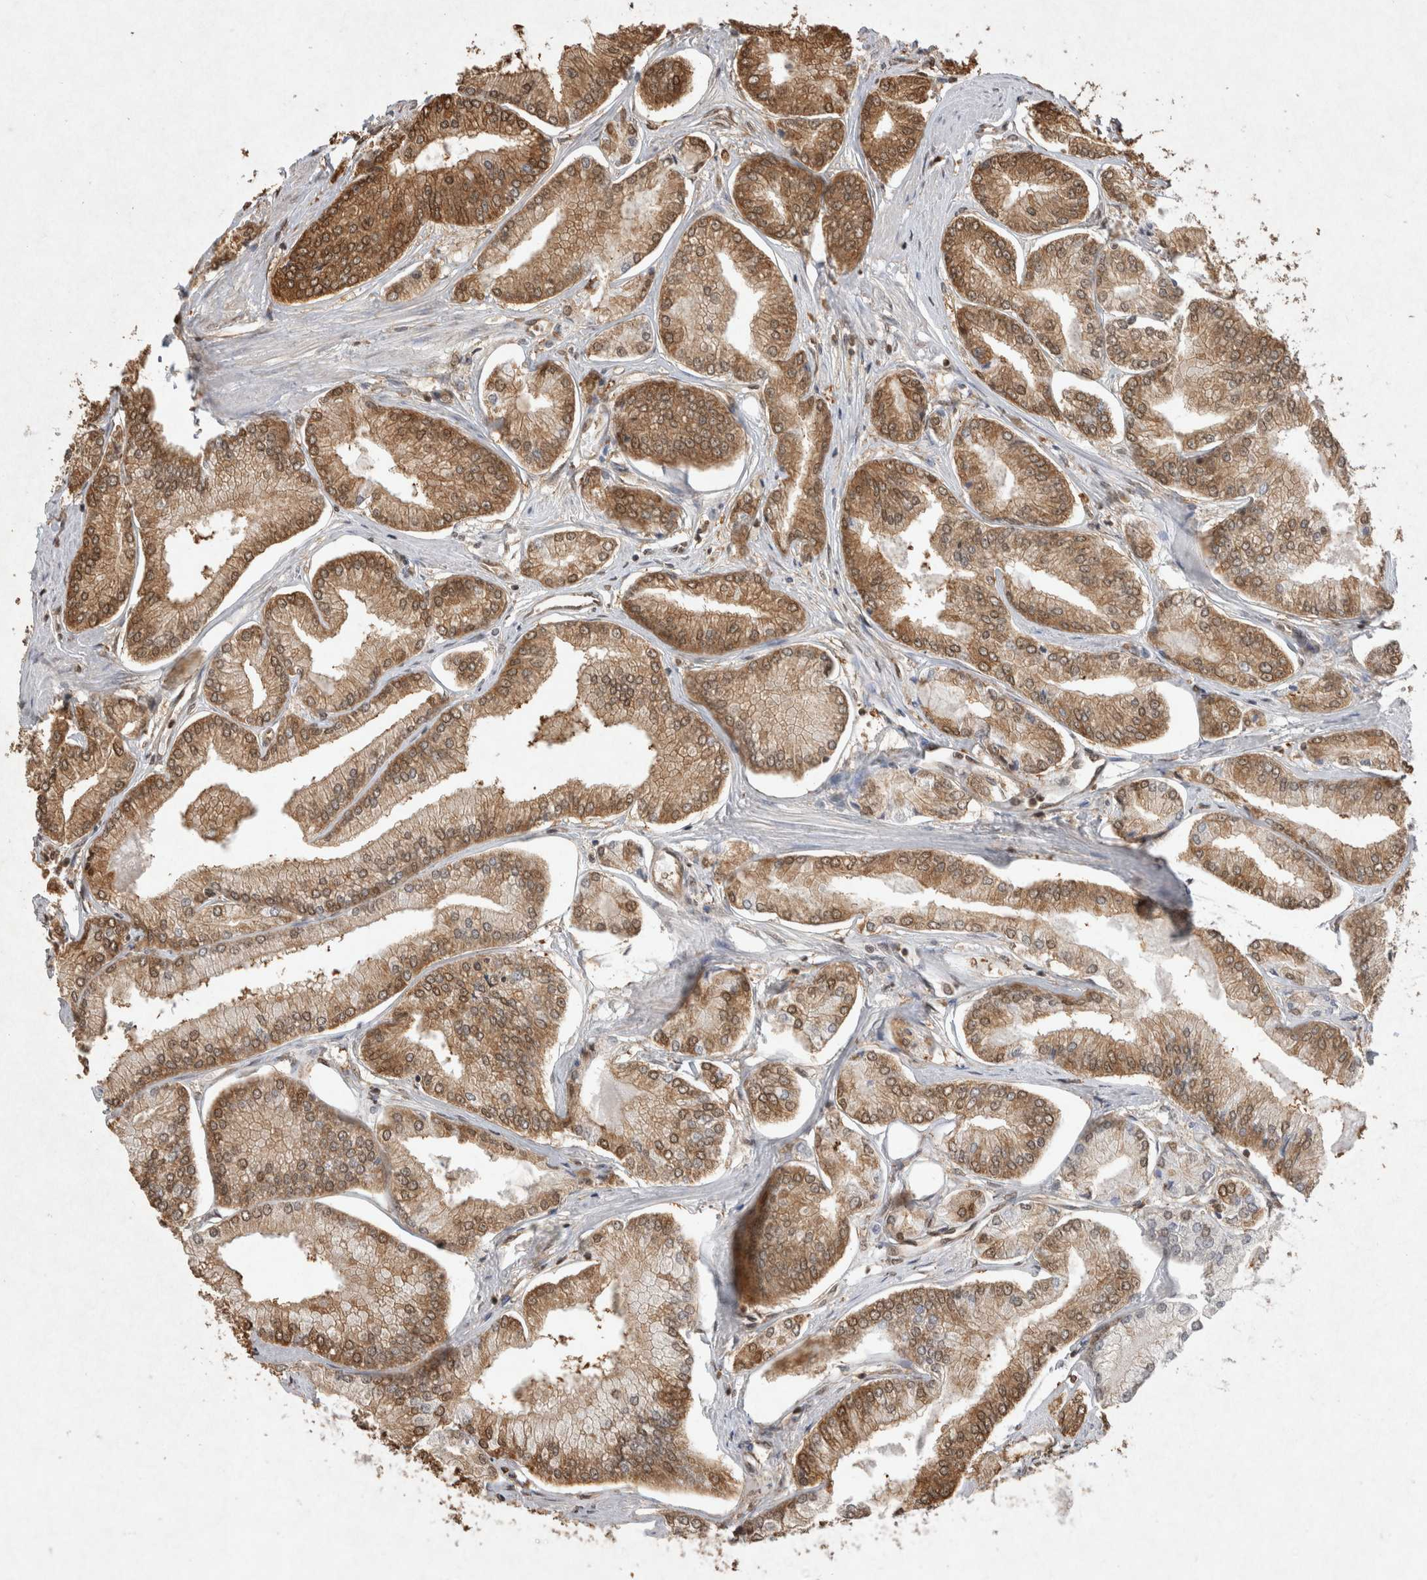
{"staining": {"intensity": "moderate", "quantity": ">75%", "location": "cytoplasmic/membranous,nuclear"}, "tissue": "prostate cancer", "cell_type": "Tumor cells", "image_type": "cancer", "snomed": [{"axis": "morphology", "description": "Adenocarcinoma, Low grade"}, {"axis": "topography", "description": "Prostate"}], "caption": "A micrograph of human prostate cancer stained for a protein reveals moderate cytoplasmic/membranous and nuclear brown staining in tumor cells.", "gene": "HDGF", "patient": {"sex": "male", "age": 52}}